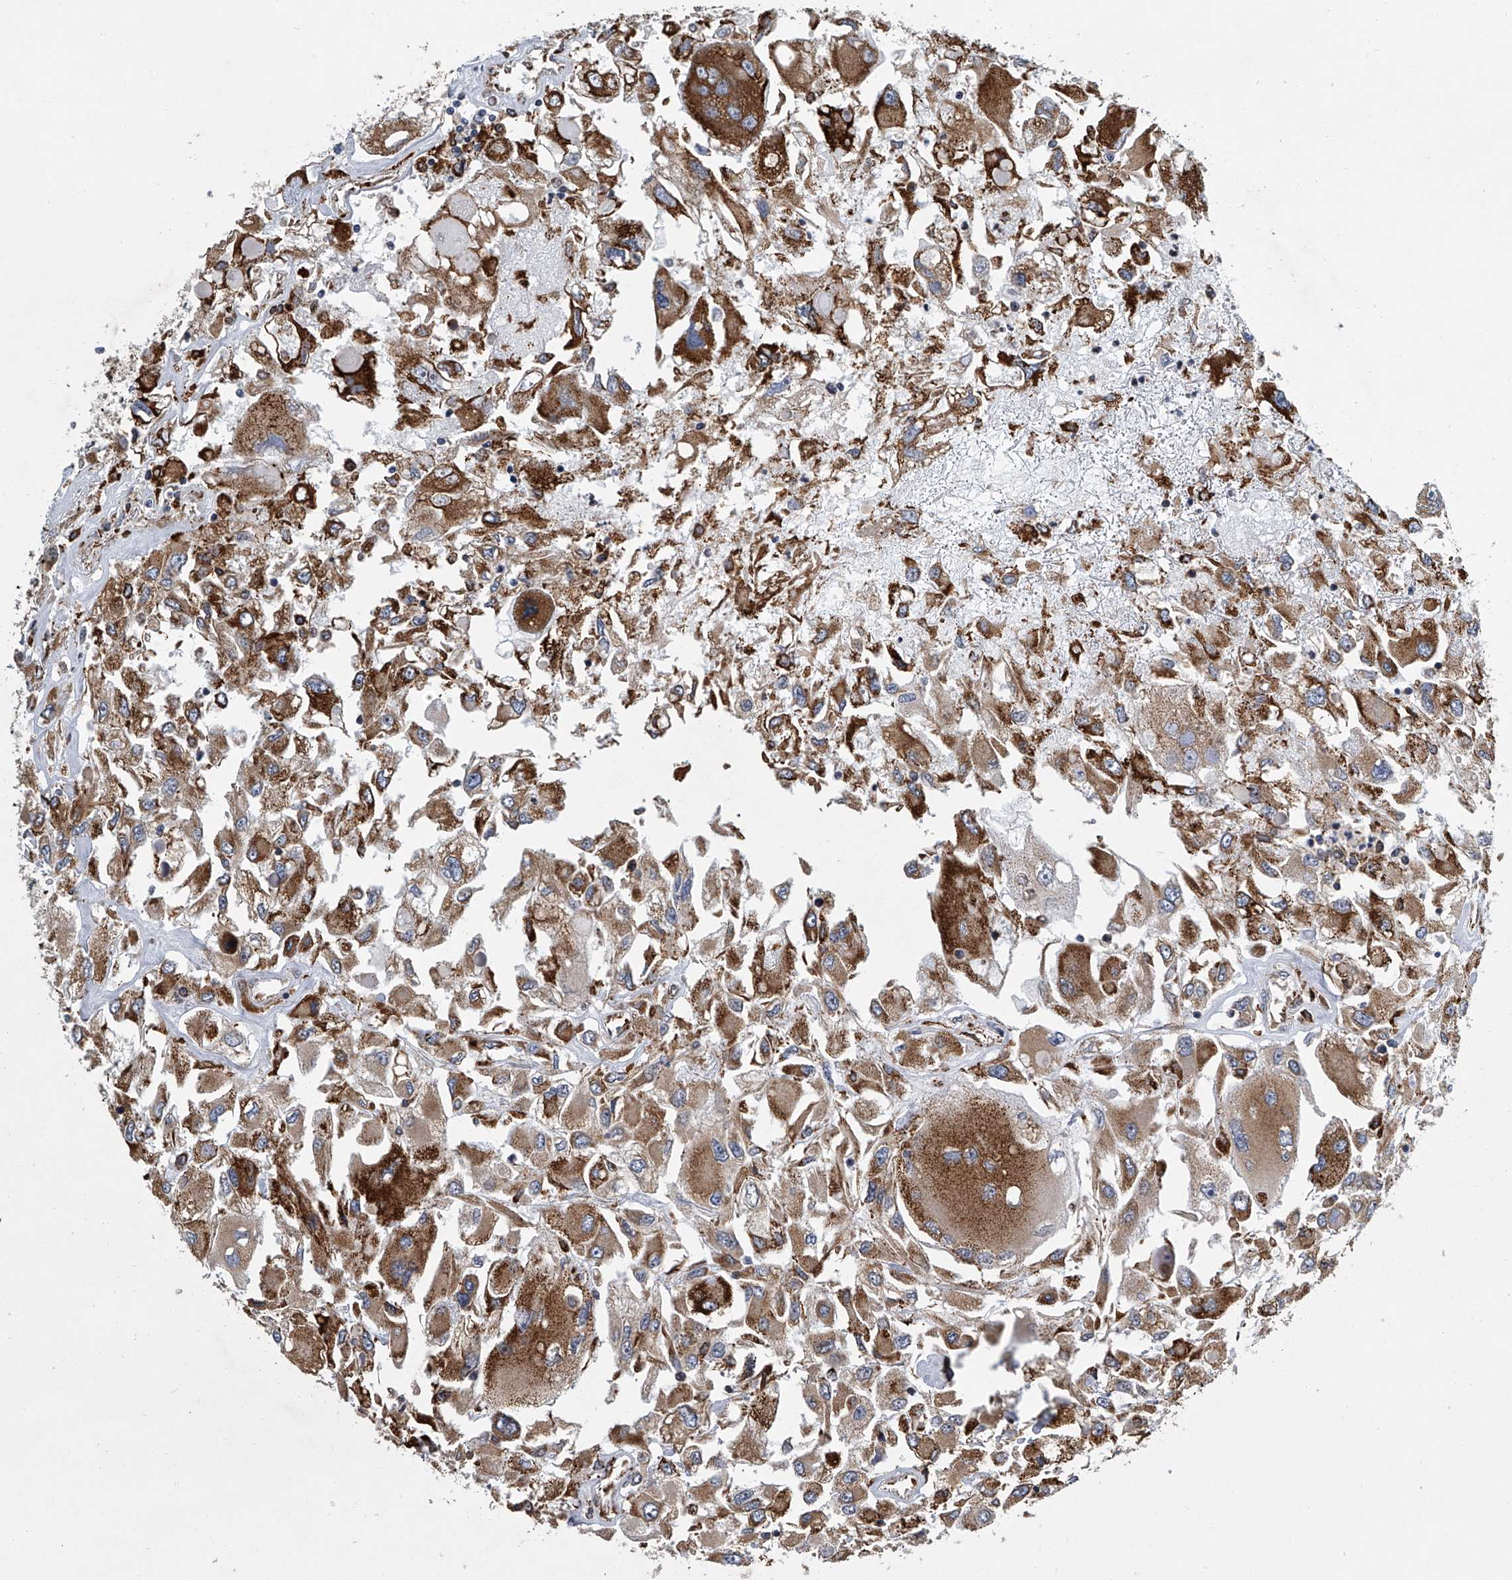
{"staining": {"intensity": "moderate", "quantity": ">75%", "location": "cytoplasmic/membranous"}, "tissue": "renal cancer", "cell_type": "Tumor cells", "image_type": "cancer", "snomed": [{"axis": "morphology", "description": "Adenocarcinoma, NOS"}, {"axis": "topography", "description": "Kidney"}], "caption": "Protein analysis of renal cancer (adenocarcinoma) tissue reveals moderate cytoplasmic/membranous positivity in about >75% of tumor cells.", "gene": "TMEM63C", "patient": {"sex": "female", "age": 52}}